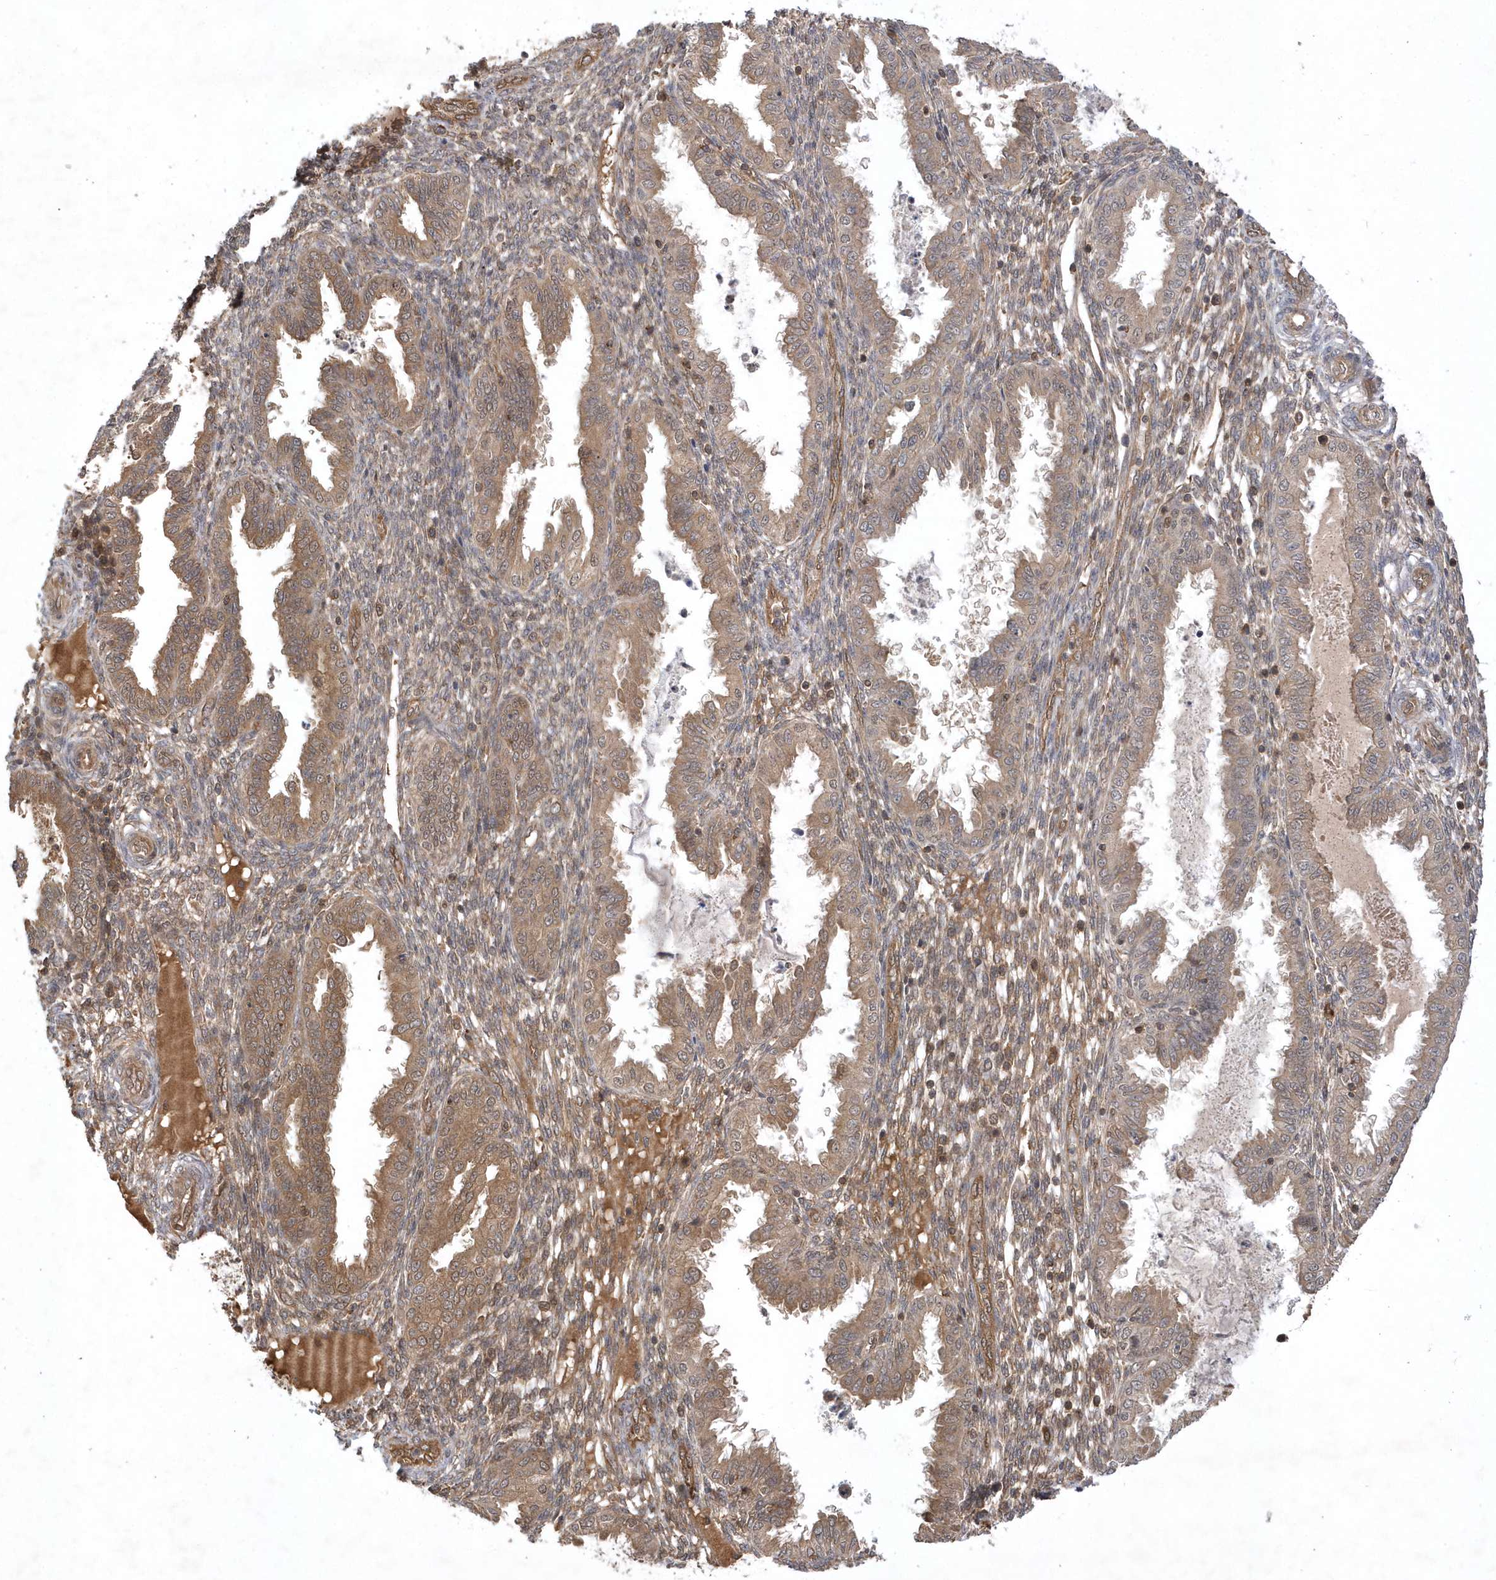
{"staining": {"intensity": "moderate", "quantity": "25%-75%", "location": "cytoplasmic/membranous"}, "tissue": "endometrium", "cell_type": "Cells in endometrial stroma", "image_type": "normal", "snomed": [{"axis": "morphology", "description": "Normal tissue, NOS"}, {"axis": "topography", "description": "Endometrium"}], "caption": "Protein expression analysis of benign human endometrium reveals moderate cytoplasmic/membranous positivity in approximately 25%-75% of cells in endometrial stroma.", "gene": "GFM2", "patient": {"sex": "female", "age": 33}}